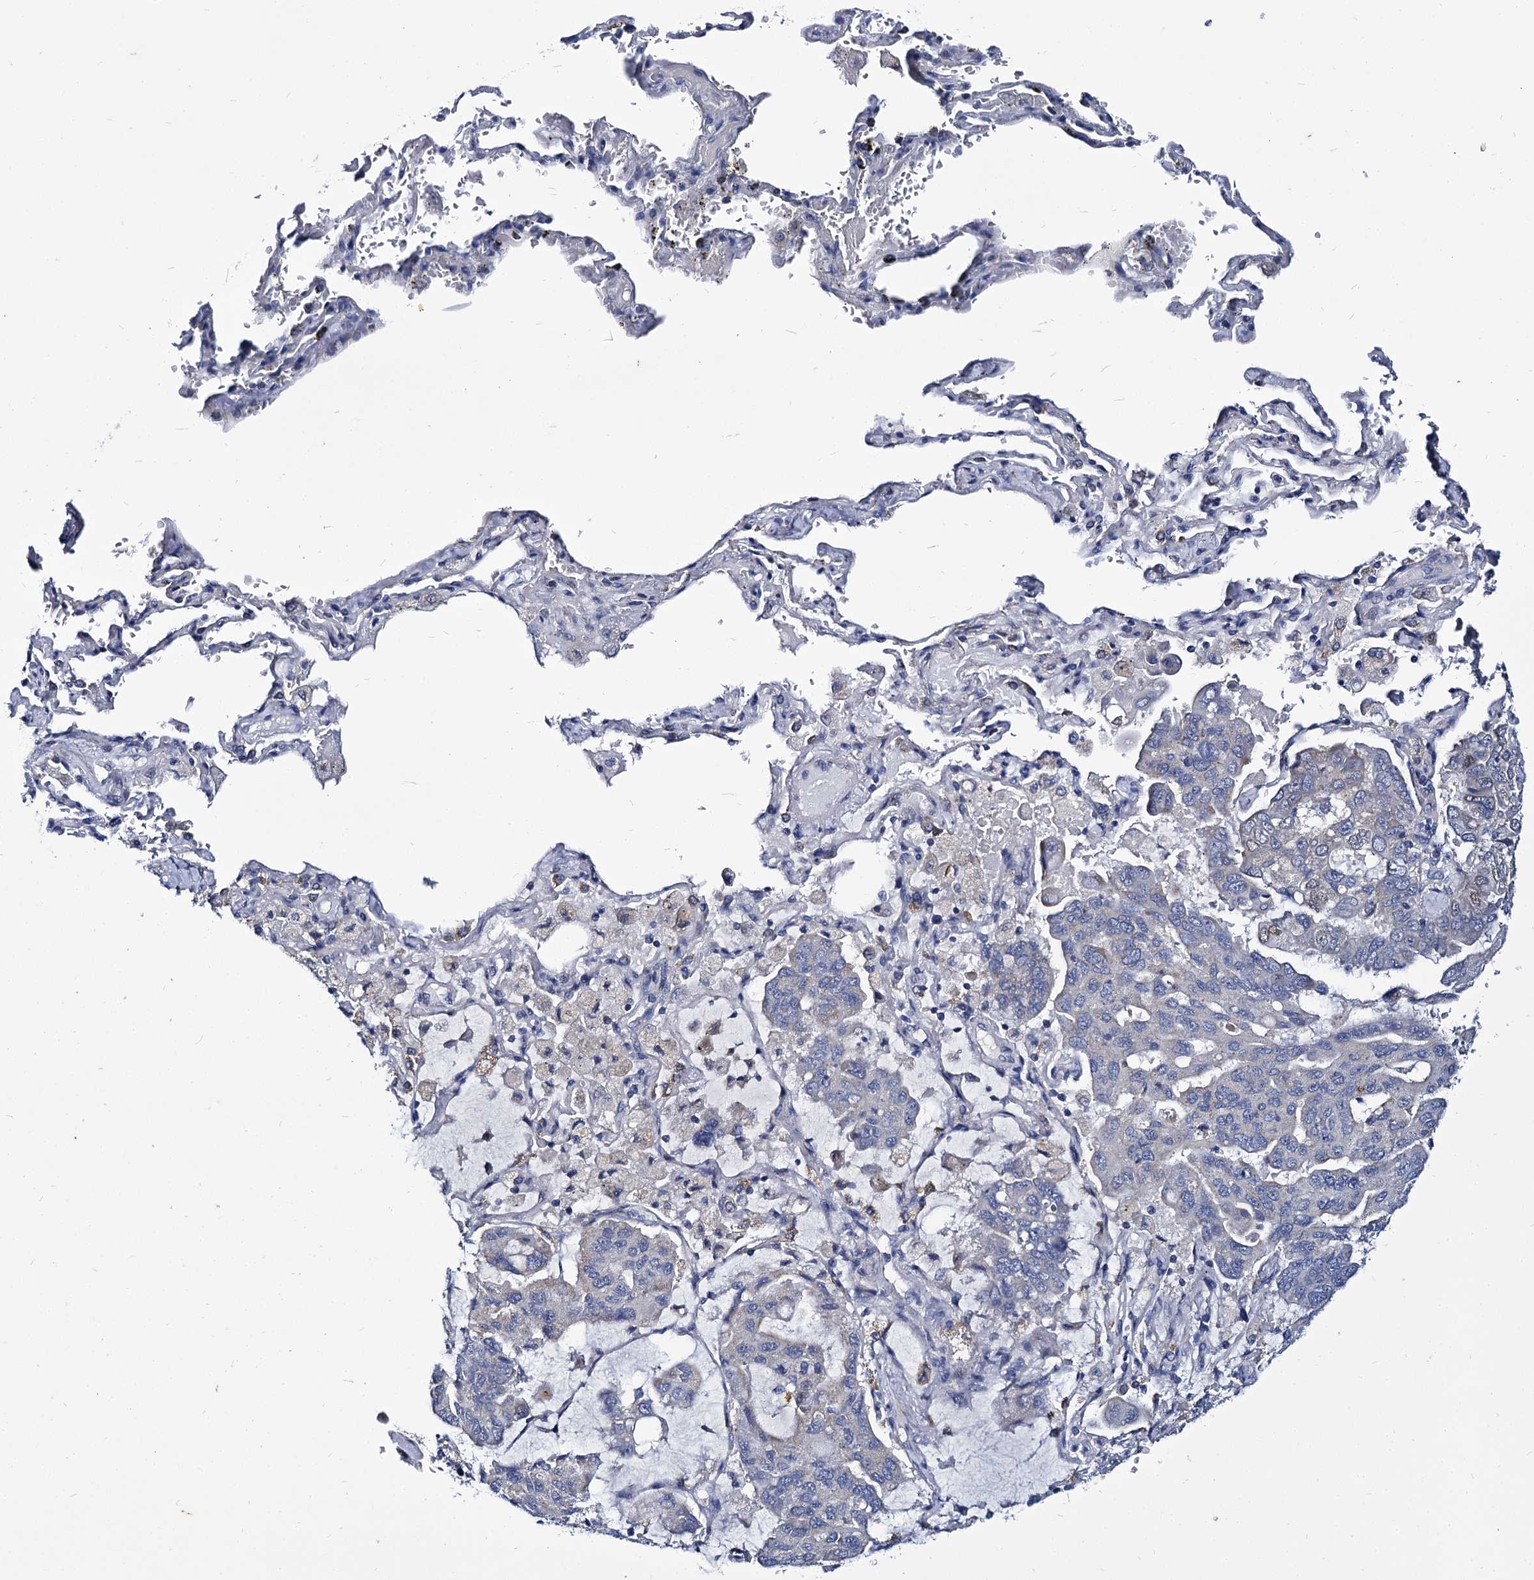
{"staining": {"intensity": "negative", "quantity": "none", "location": "none"}, "tissue": "lung cancer", "cell_type": "Tumor cells", "image_type": "cancer", "snomed": [{"axis": "morphology", "description": "Adenocarcinoma, NOS"}, {"axis": "topography", "description": "Lung"}], "caption": "Tumor cells show no significant protein expression in lung cancer (adenocarcinoma). (DAB (3,3'-diaminobenzidine) immunohistochemistry (IHC) with hematoxylin counter stain).", "gene": "PANX2", "patient": {"sex": "male", "age": 64}}